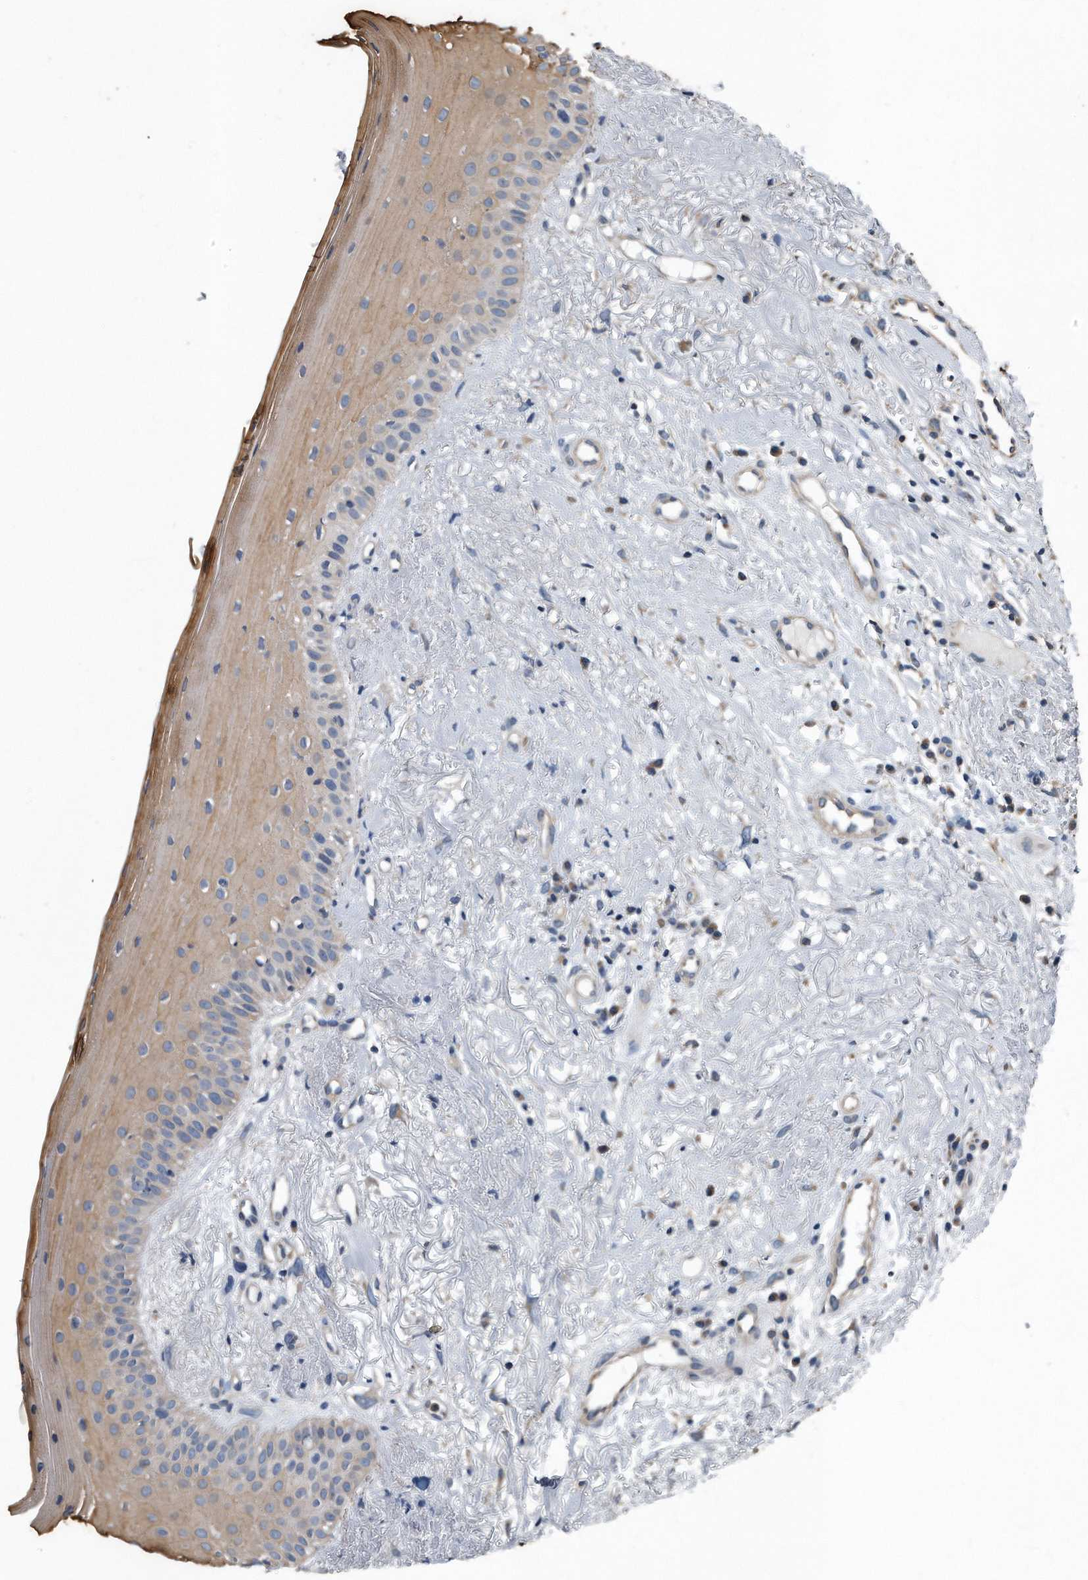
{"staining": {"intensity": "moderate", "quantity": "25%-75%", "location": "cytoplasmic/membranous"}, "tissue": "oral mucosa", "cell_type": "Squamous epithelial cells", "image_type": "normal", "snomed": [{"axis": "morphology", "description": "Normal tissue, NOS"}, {"axis": "topography", "description": "Oral tissue"}], "caption": "Immunohistochemistry (IHC) of unremarkable human oral mucosa exhibits medium levels of moderate cytoplasmic/membranous staining in approximately 25%-75% of squamous epithelial cells.", "gene": "FAM136A", "patient": {"sex": "female", "age": 63}}